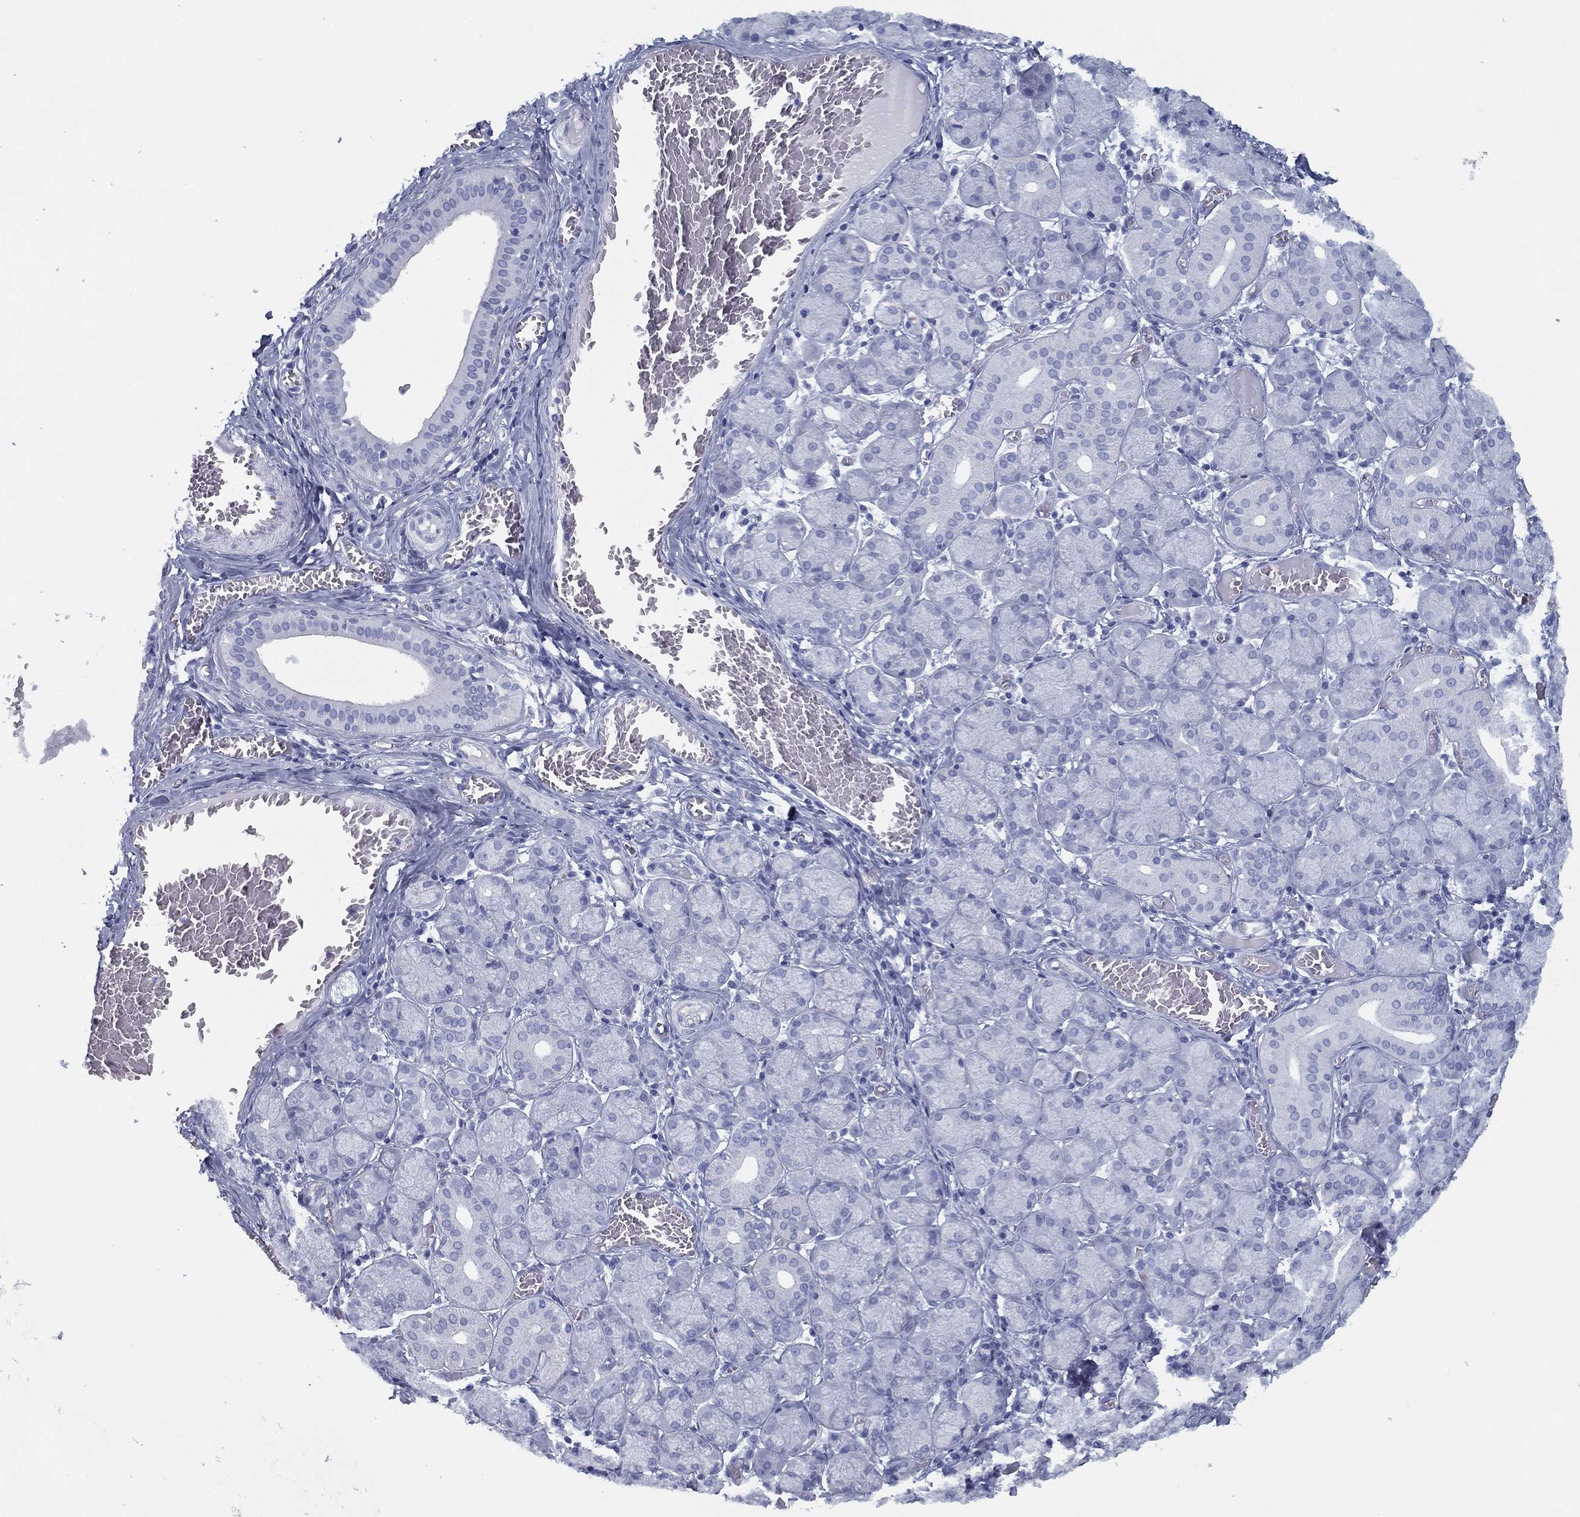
{"staining": {"intensity": "negative", "quantity": "none", "location": "none"}, "tissue": "salivary gland", "cell_type": "Glandular cells", "image_type": "normal", "snomed": [{"axis": "morphology", "description": "Normal tissue, NOS"}, {"axis": "topography", "description": "Salivary gland"}, {"axis": "topography", "description": "Peripheral nerve tissue"}], "caption": "Benign salivary gland was stained to show a protein in brown. There is no significant expression in glandular cells. (DAB IHC visualized using brightfield microscopy, high magnification).", "gene": "TMEM252", "patient": {"sex": "female", "age": 24}}